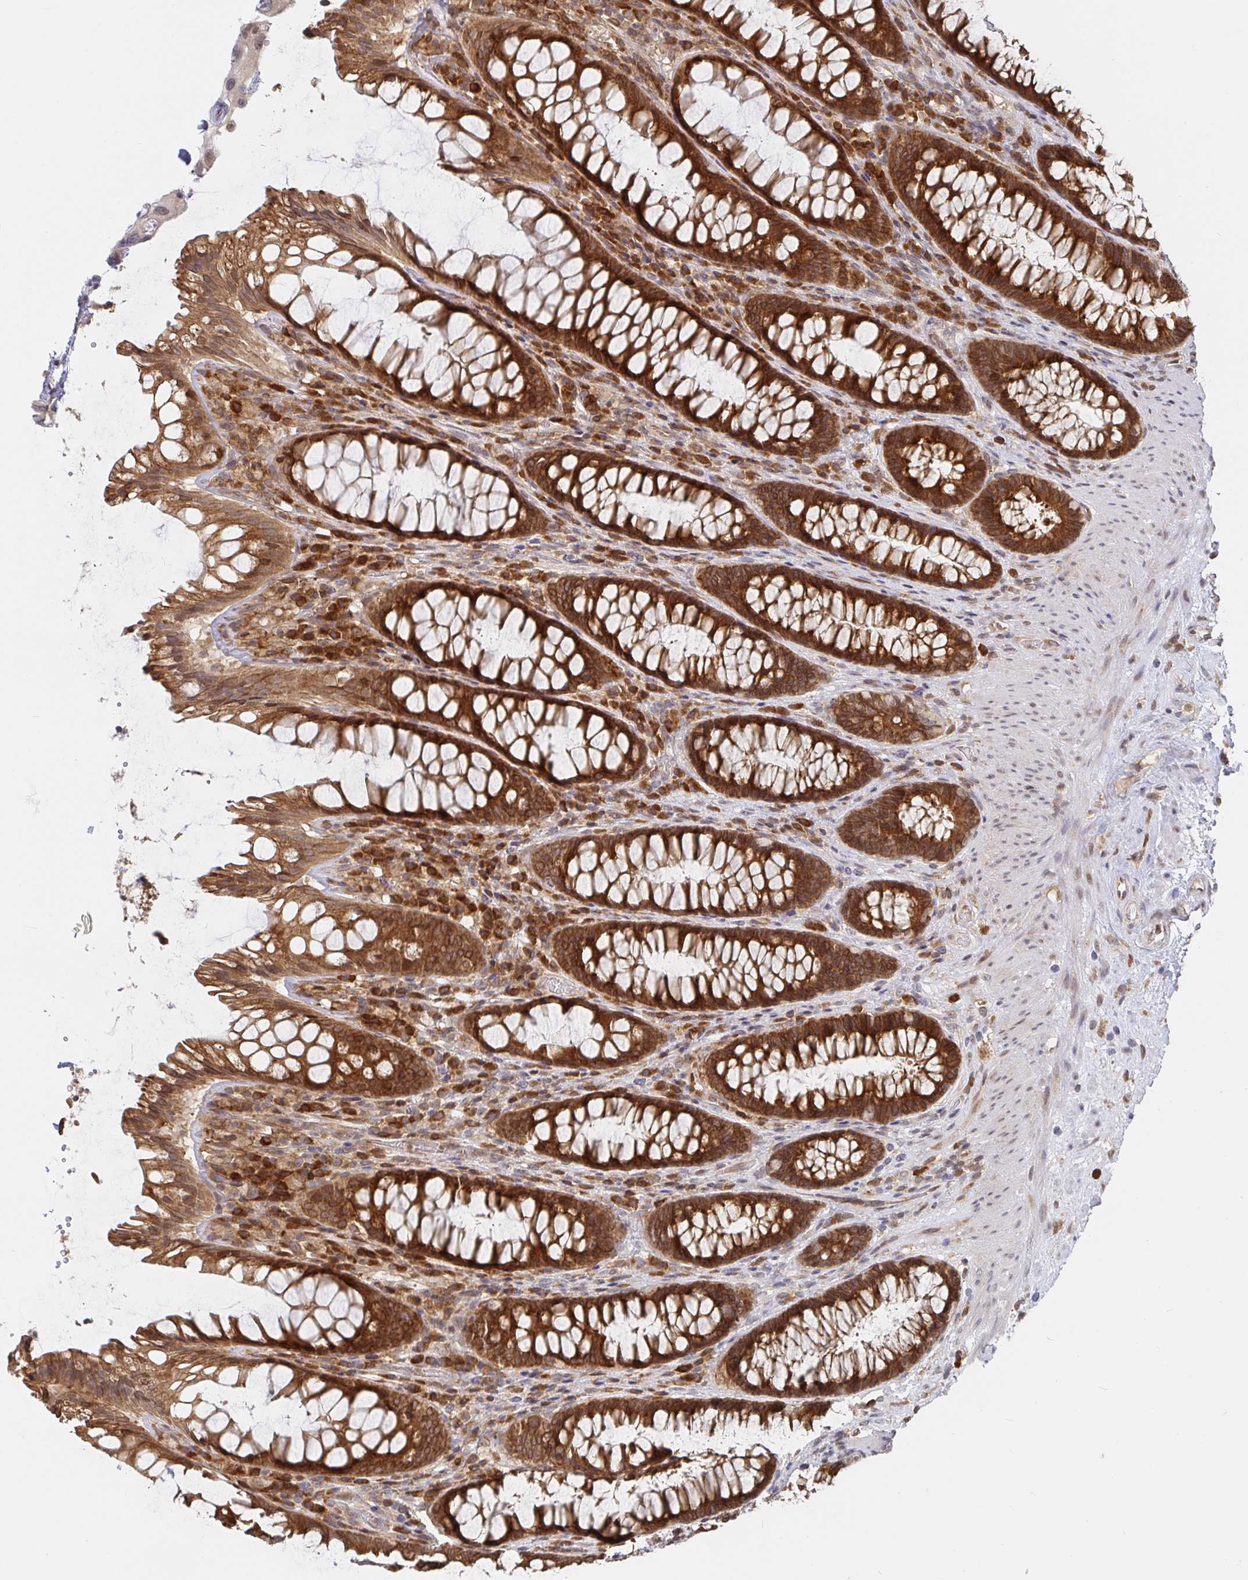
{"staining": {"intensity": "strong", "quantity": "25%-75%", "location": "cytoplasmic/membranous"}, "tissue": "rectum", "cell_type": "Glandular cells", "image_type": "normal", "snomed": [{"axis": "morphology", "description": "Normal tissue, NOS"}, {"axis": "topography", "description": "Rectum"}], "caption": "Protein staining demonstrates strong cytoplasmic/membranous positivity in about 25%-75% of glandular cells in normal rectum. Nuclei are stained in blue.", "gene": "ALG1L2", "patient": {"sex": "male", "age": 72}}